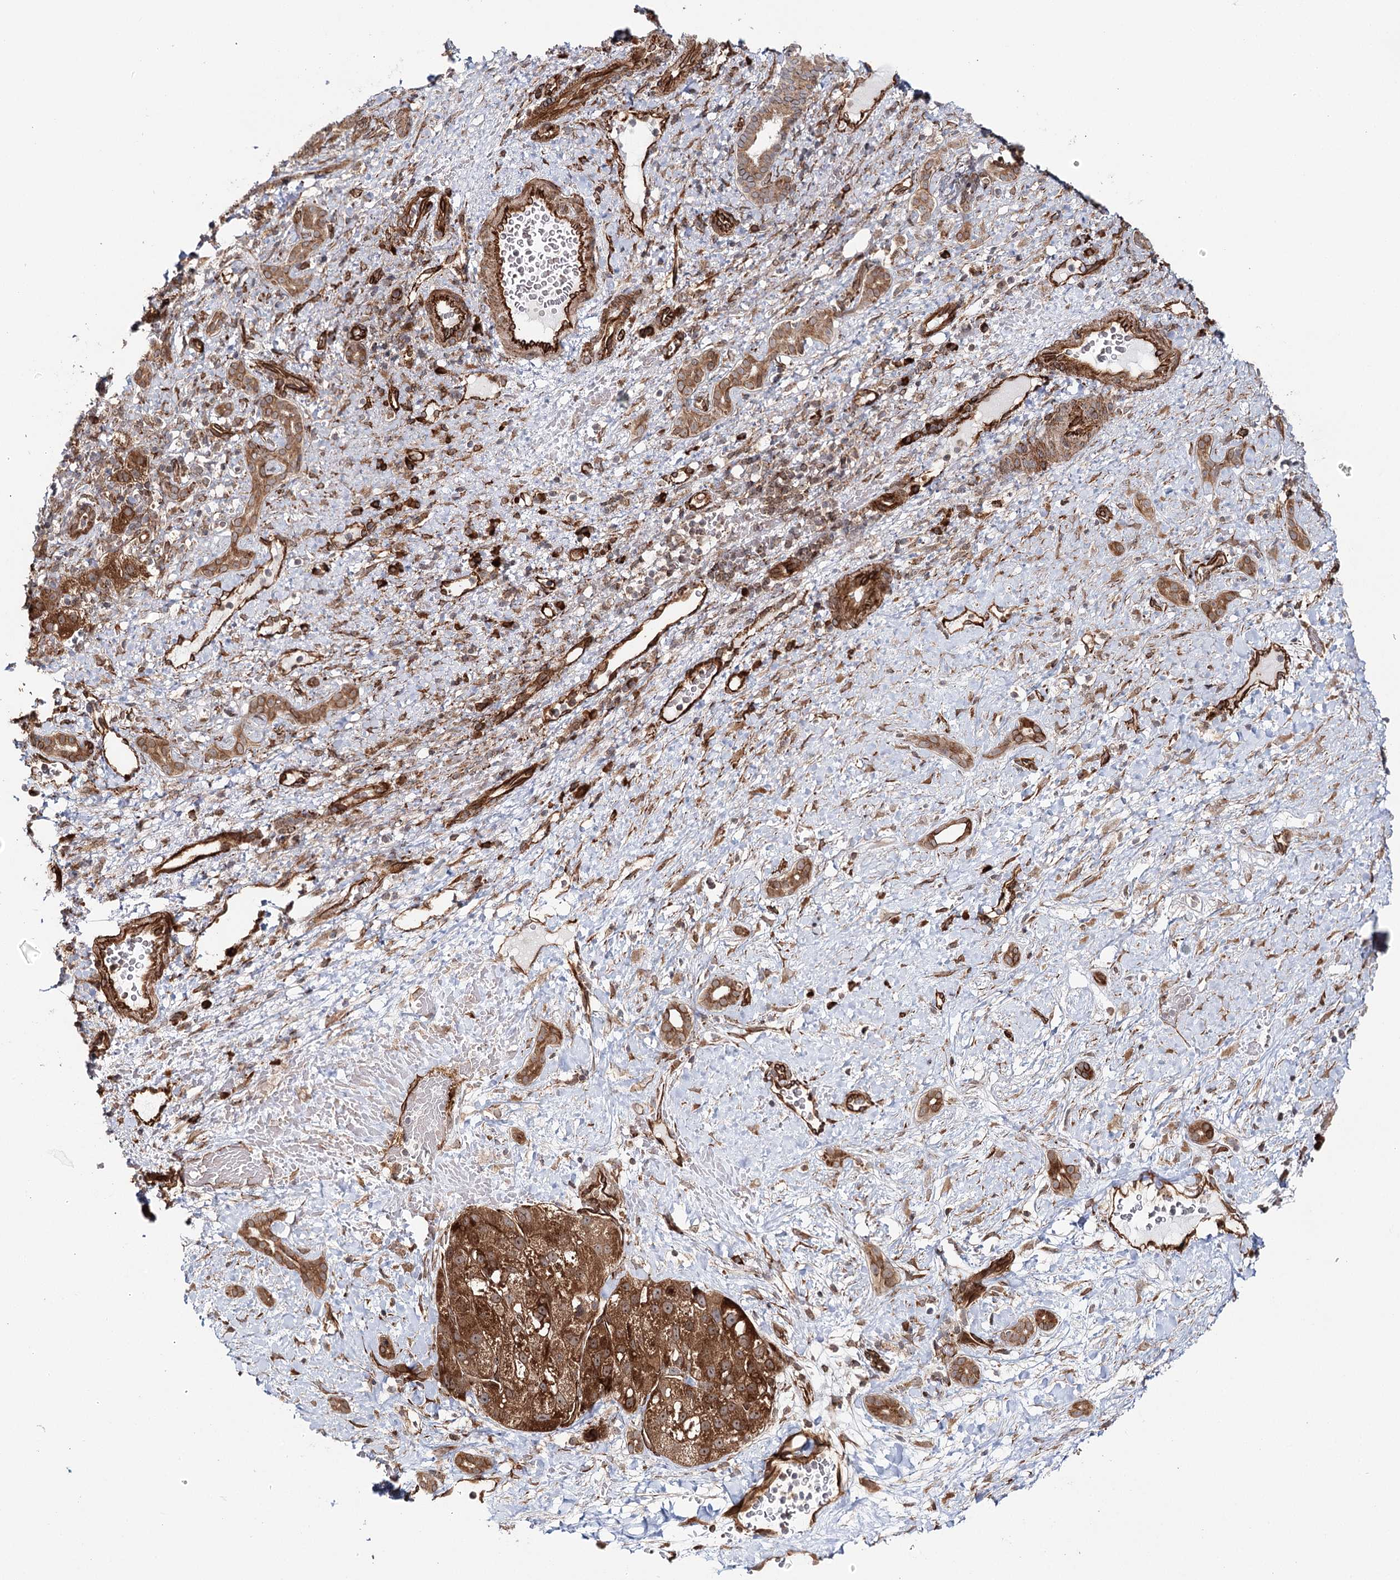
{"staining": {"intensity": "strong", "quantity": ">75%", "location": "cytoplasmic/membranous,nuclear"}, "tissue": "liver cancer", "cell_type": "Tumor cells", "image_type": "cancer", "snomed": [{"axis": "morphology", "description": "Normal tissue, NOS"}, {"axis": "morphology", "description": "Carcinoma, Hepatocellular, NOS"}, {"axis": "topography", "description": "Liver"}], "caption": "This is a histology image of immunohistochemistry (IHC) staining of liver hepatocellular carcinoma, which shows strong expression in the cytoplasmic/membranous and nuclear of tumor cells.", "gene": "MKNK1", "patient": {"sex": "male", "age": 57}}